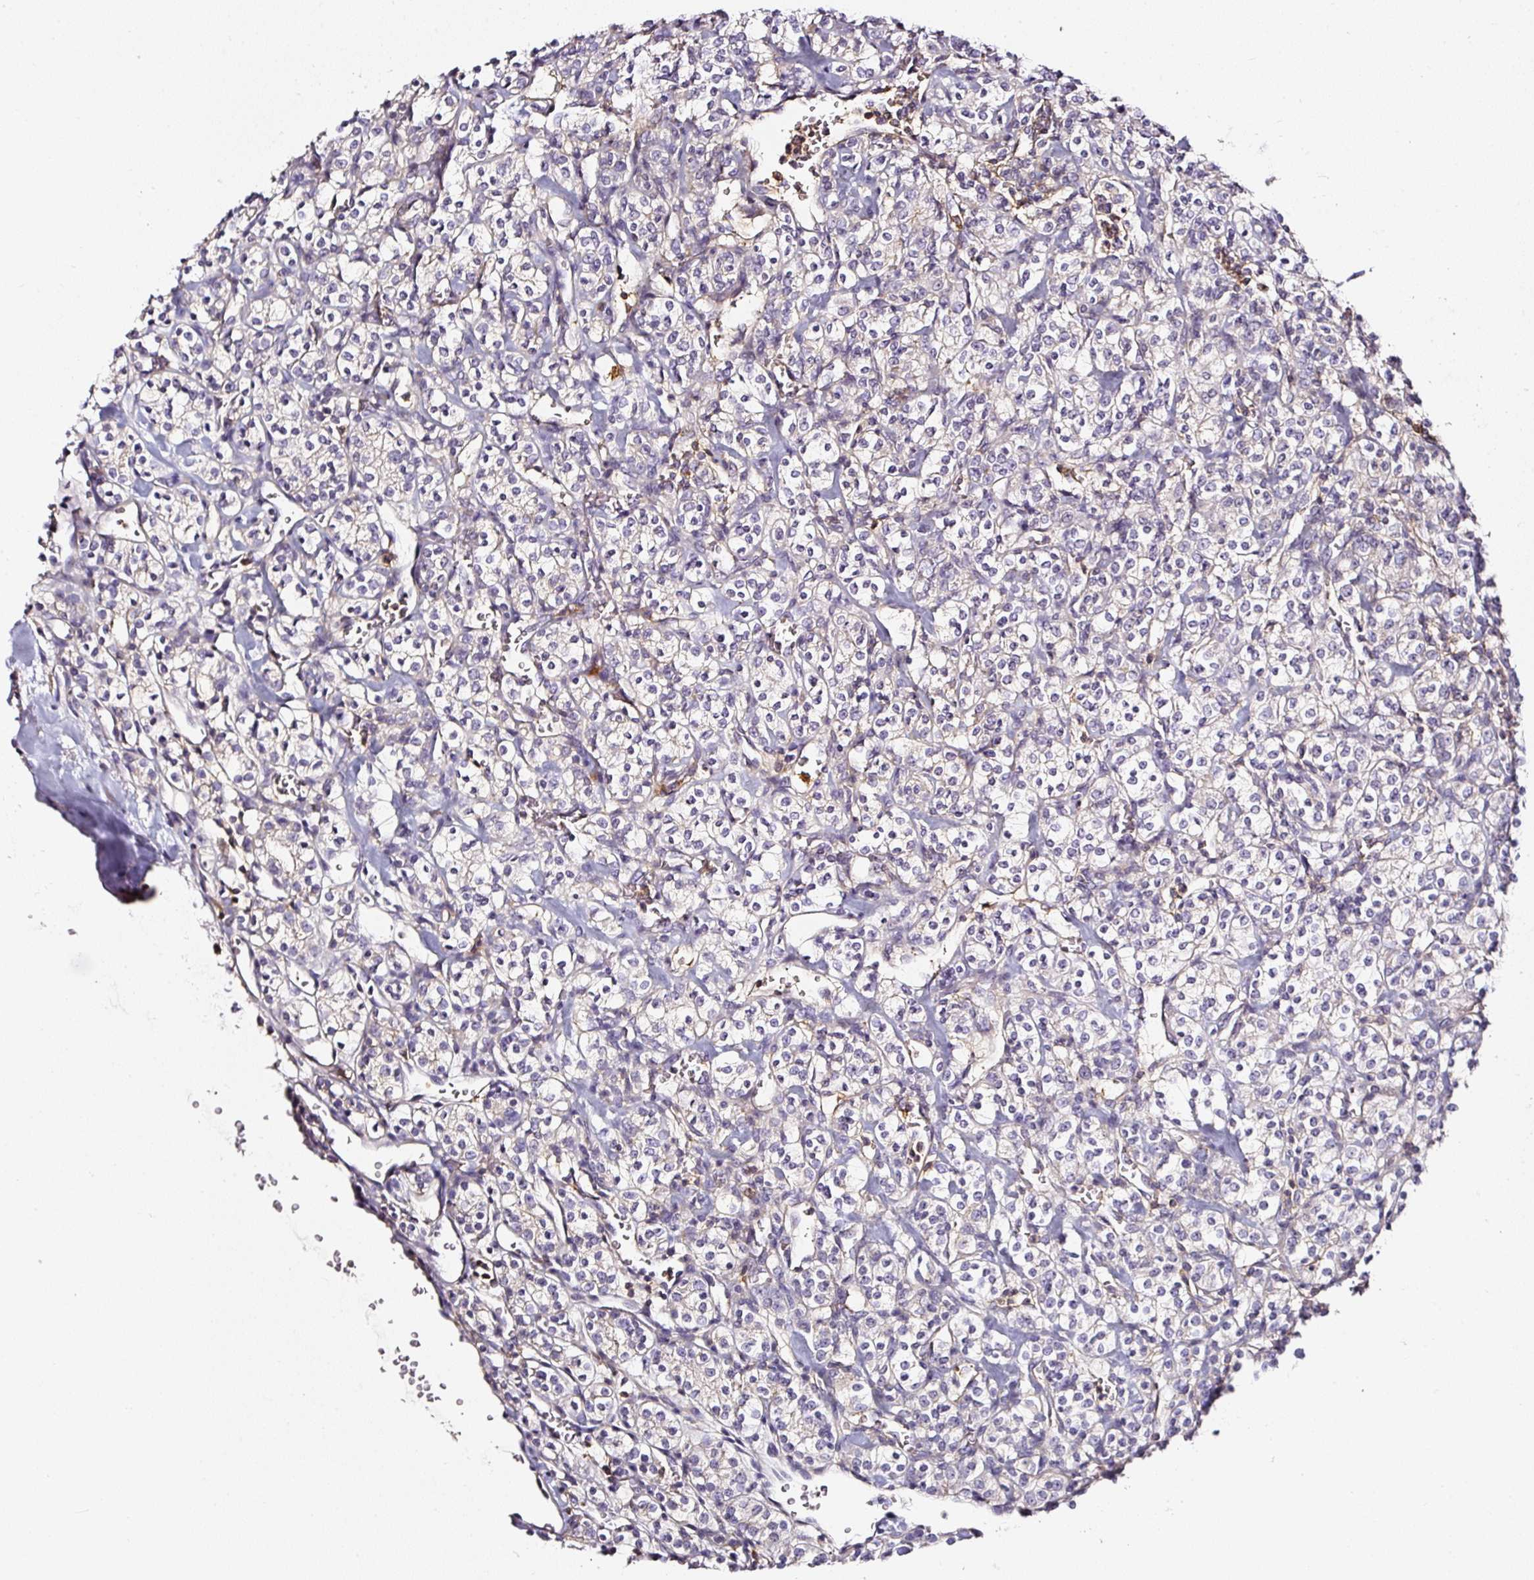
{"staining": {"intensity": "negative", "quantity": "none", "location": "none"}, "tissue": "renal cancer", "cell_type": "Tumor cells", "image_type": "cancer", "snomed": [{"axis": "morphology", "description": "Adenocarcinoma, NOS"}, {"axis": "topography", "description": "Kidney"}], "caption": "Image shows no protein expression in tumor cells of renal adenocarcinoma tissue.", "gene": "CD47", "patient": {"sex": "male", "age": 77}}